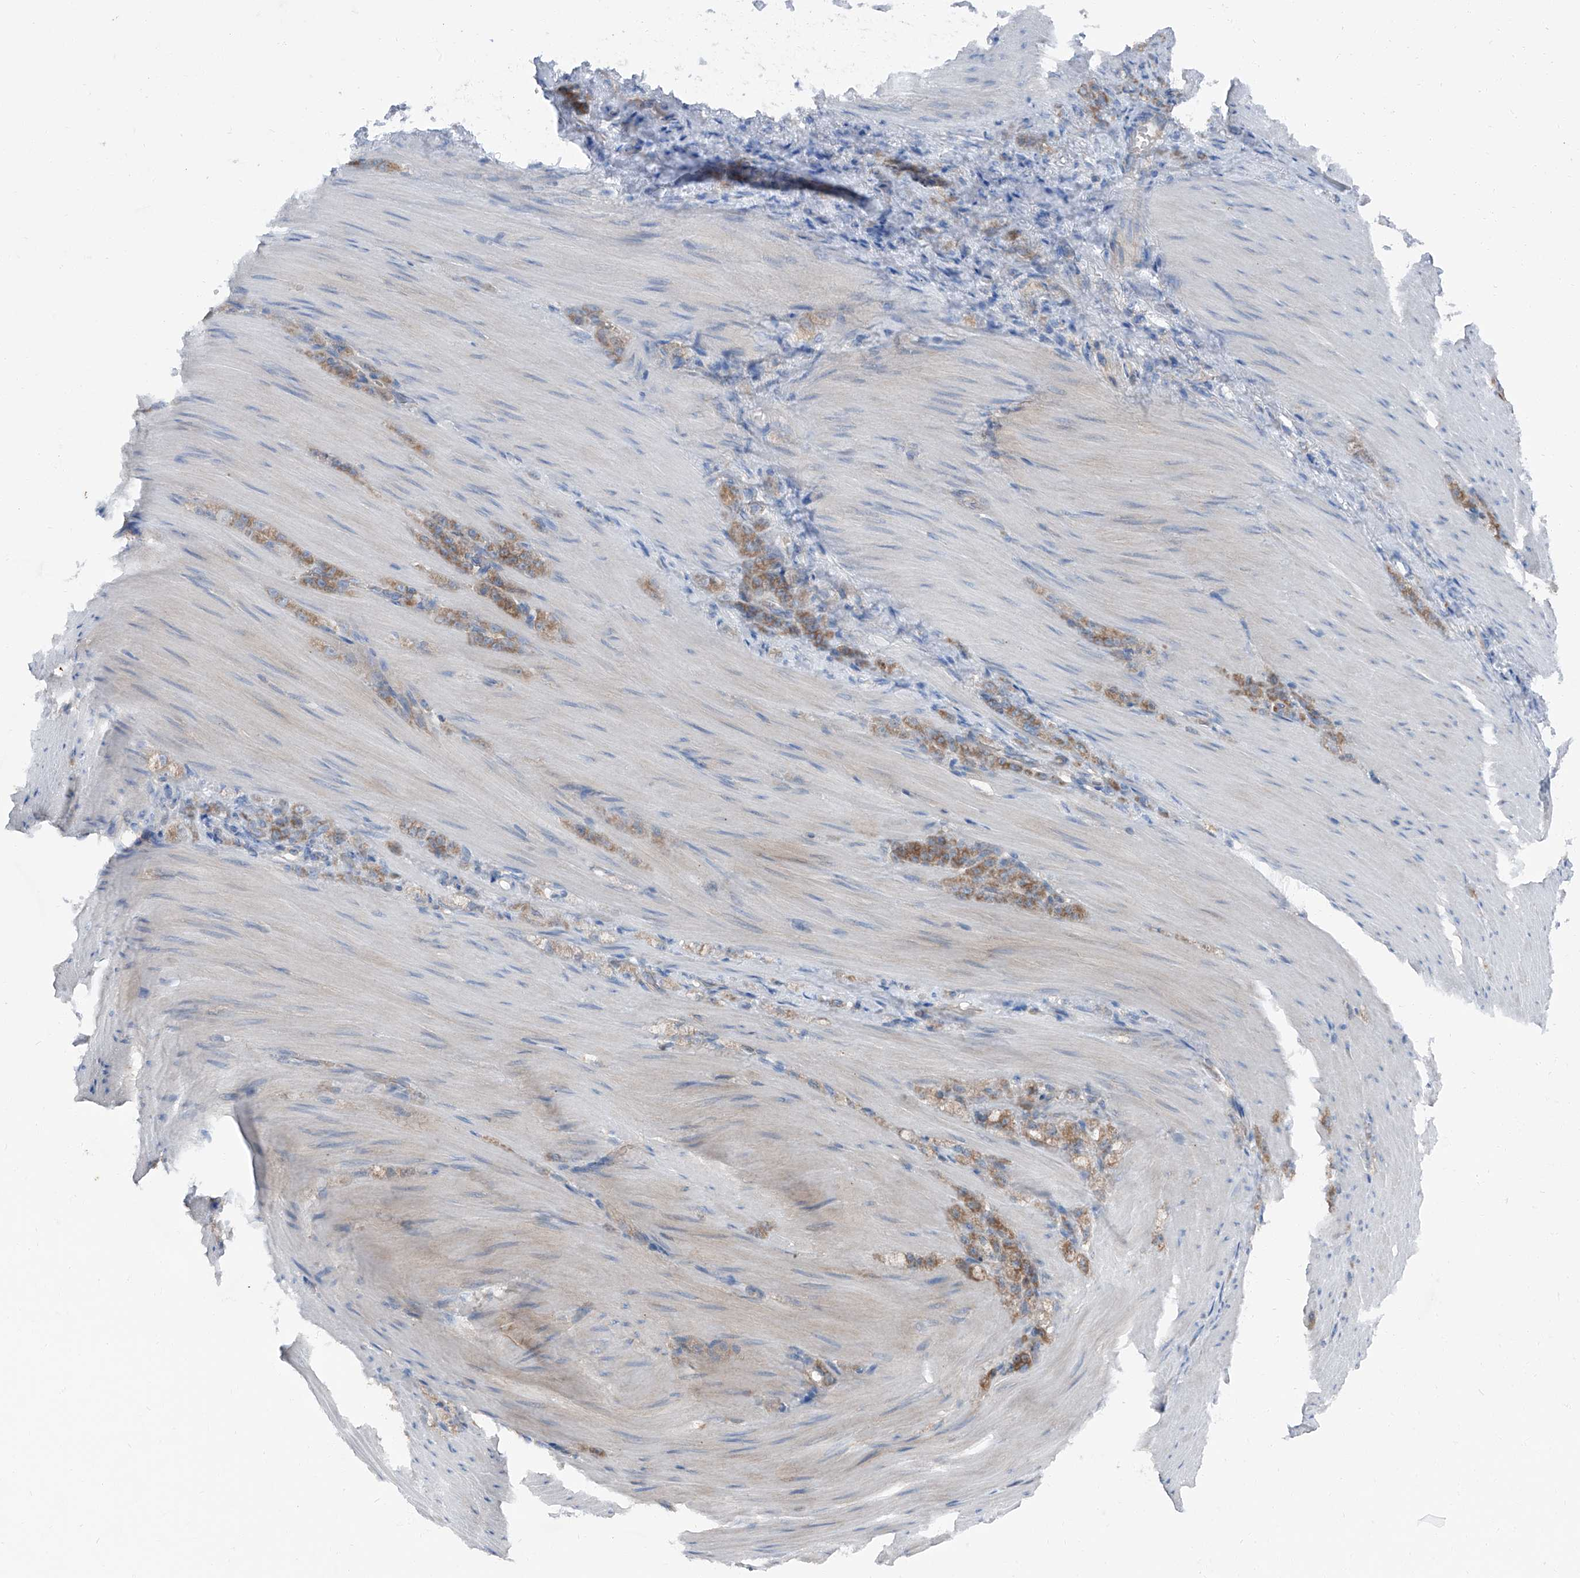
{"staining": {"intensity": "moderate", "quantity": ">75%", "location": "cytoplasmic/membranous"}, "tissue": "stomach cancer", "cell_type": "Tumor cells", "image_type": "cancer", "snomed": [{"axis": "morphology", "description": "Normal tissue, NOS"}, {"axis": "morphology", "description": "Adenocarcinoma, NOS"}, {"axis": "topography", "description": "Stomach"}], "caption": "DAB immunohistochemical staining of stomach adenocarcinoma shows moderate cytoplasmic/membranous protein staining in approximately >75% of tumor cells. Nuclei are stained in blue.", "gene": "GPR142", "patient": {"sex": "male", "age": 82}}